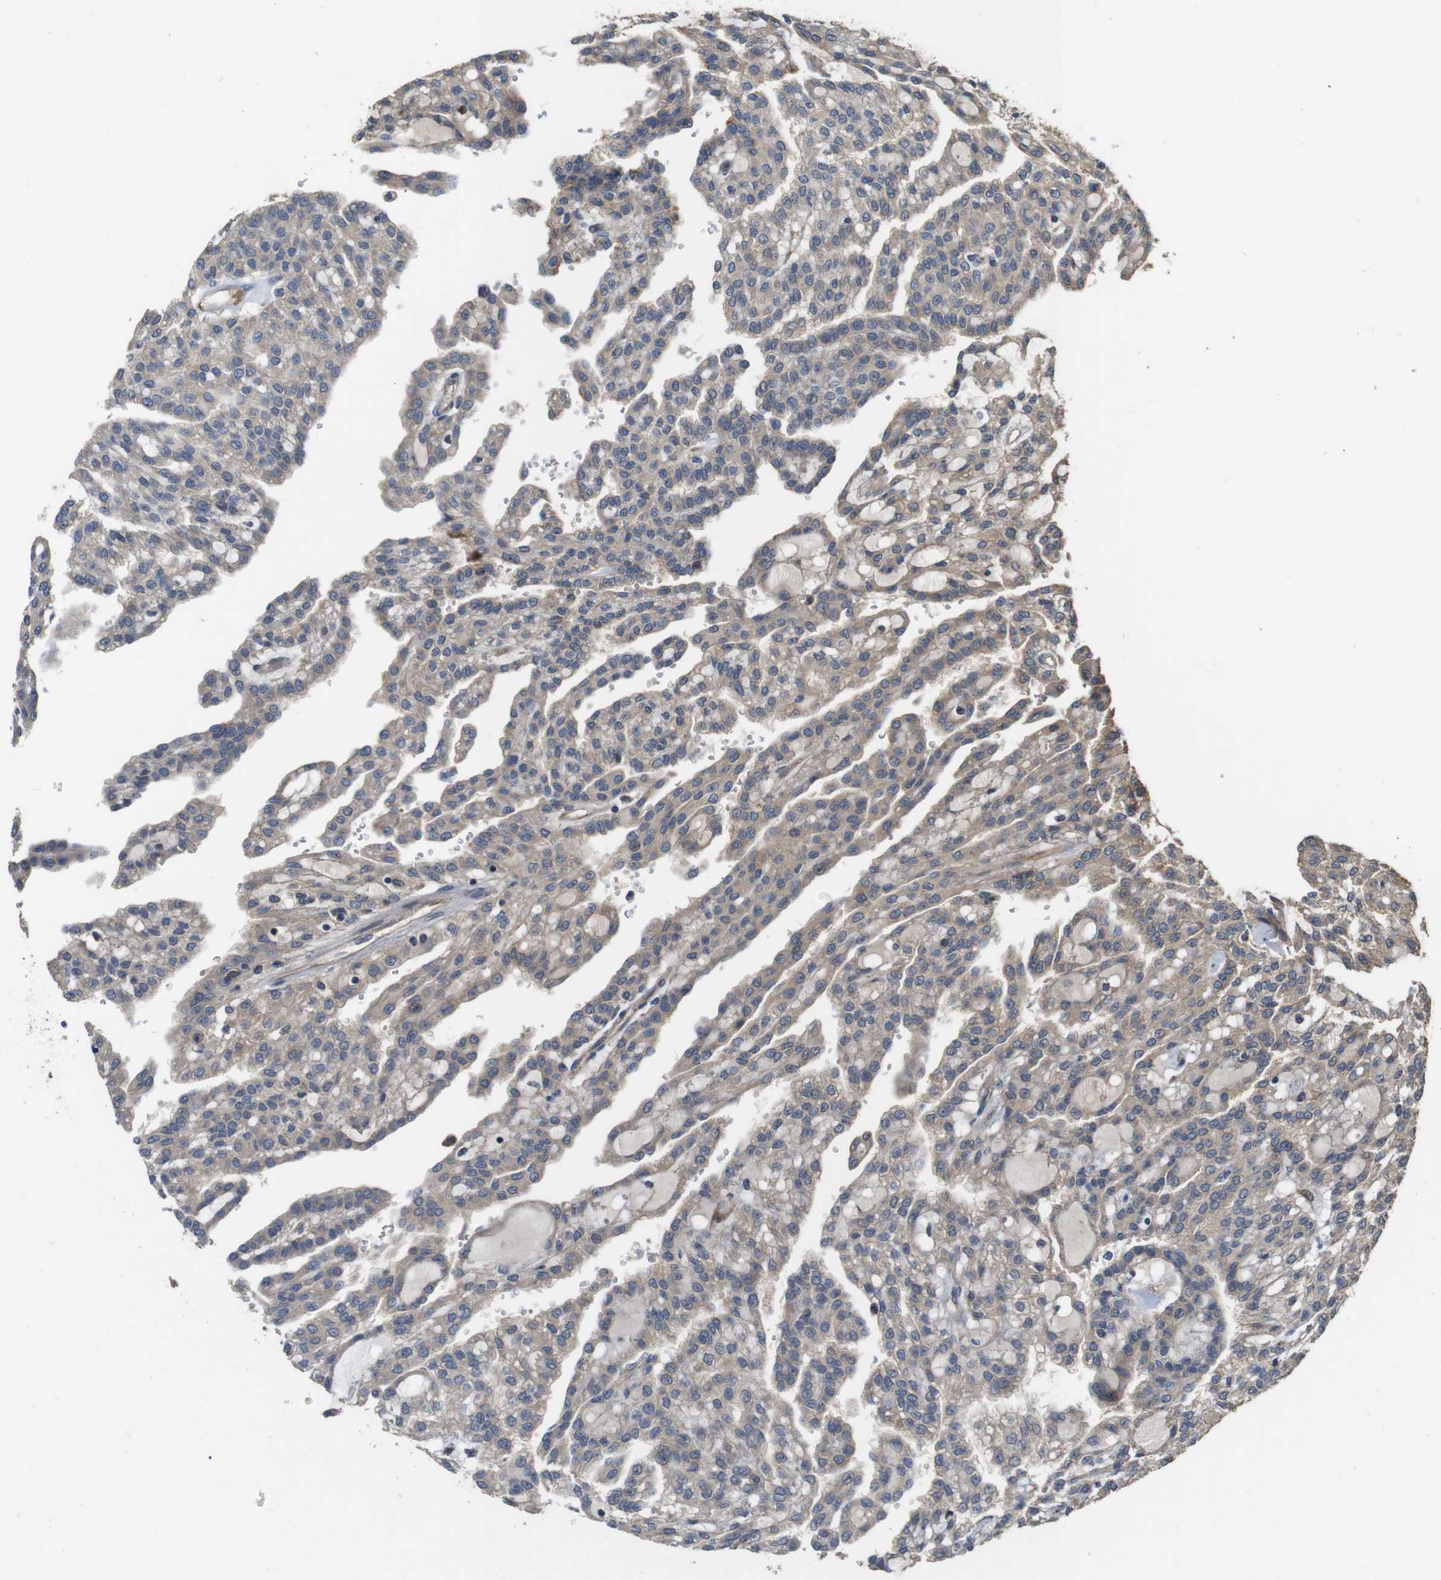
{"staining": {"intensity": "moderate", "quantity": ">75%", "location": "cytoplasmic/membranous"}, "tissue": "renal cancer", "cell_type": "Tumor cells", "image_type": "cancer", "snomed": [{"axis": "morphology", "description": "Adenocarcinoma, NOS"}, {"axis": "topography", "description": "Kidney"}], "caption": "High-magnification brightfield microscopy of renal adenocarcinoma stained with DAB (brown) and counterstained with hematoxylin (blue). tumor cells exhibit moderate cytoplasmic/membranous staining is present in approximately>75% of cells. The staining was performed using DAB (3,3'-diaminobenzidine) to visualize the protein expression in brown, while the nuclei were stained in blue with hematoxylin (Magnification: 20x).", "gene": "PCDHB10", "patient": {"sex": "male", "age": 63}}